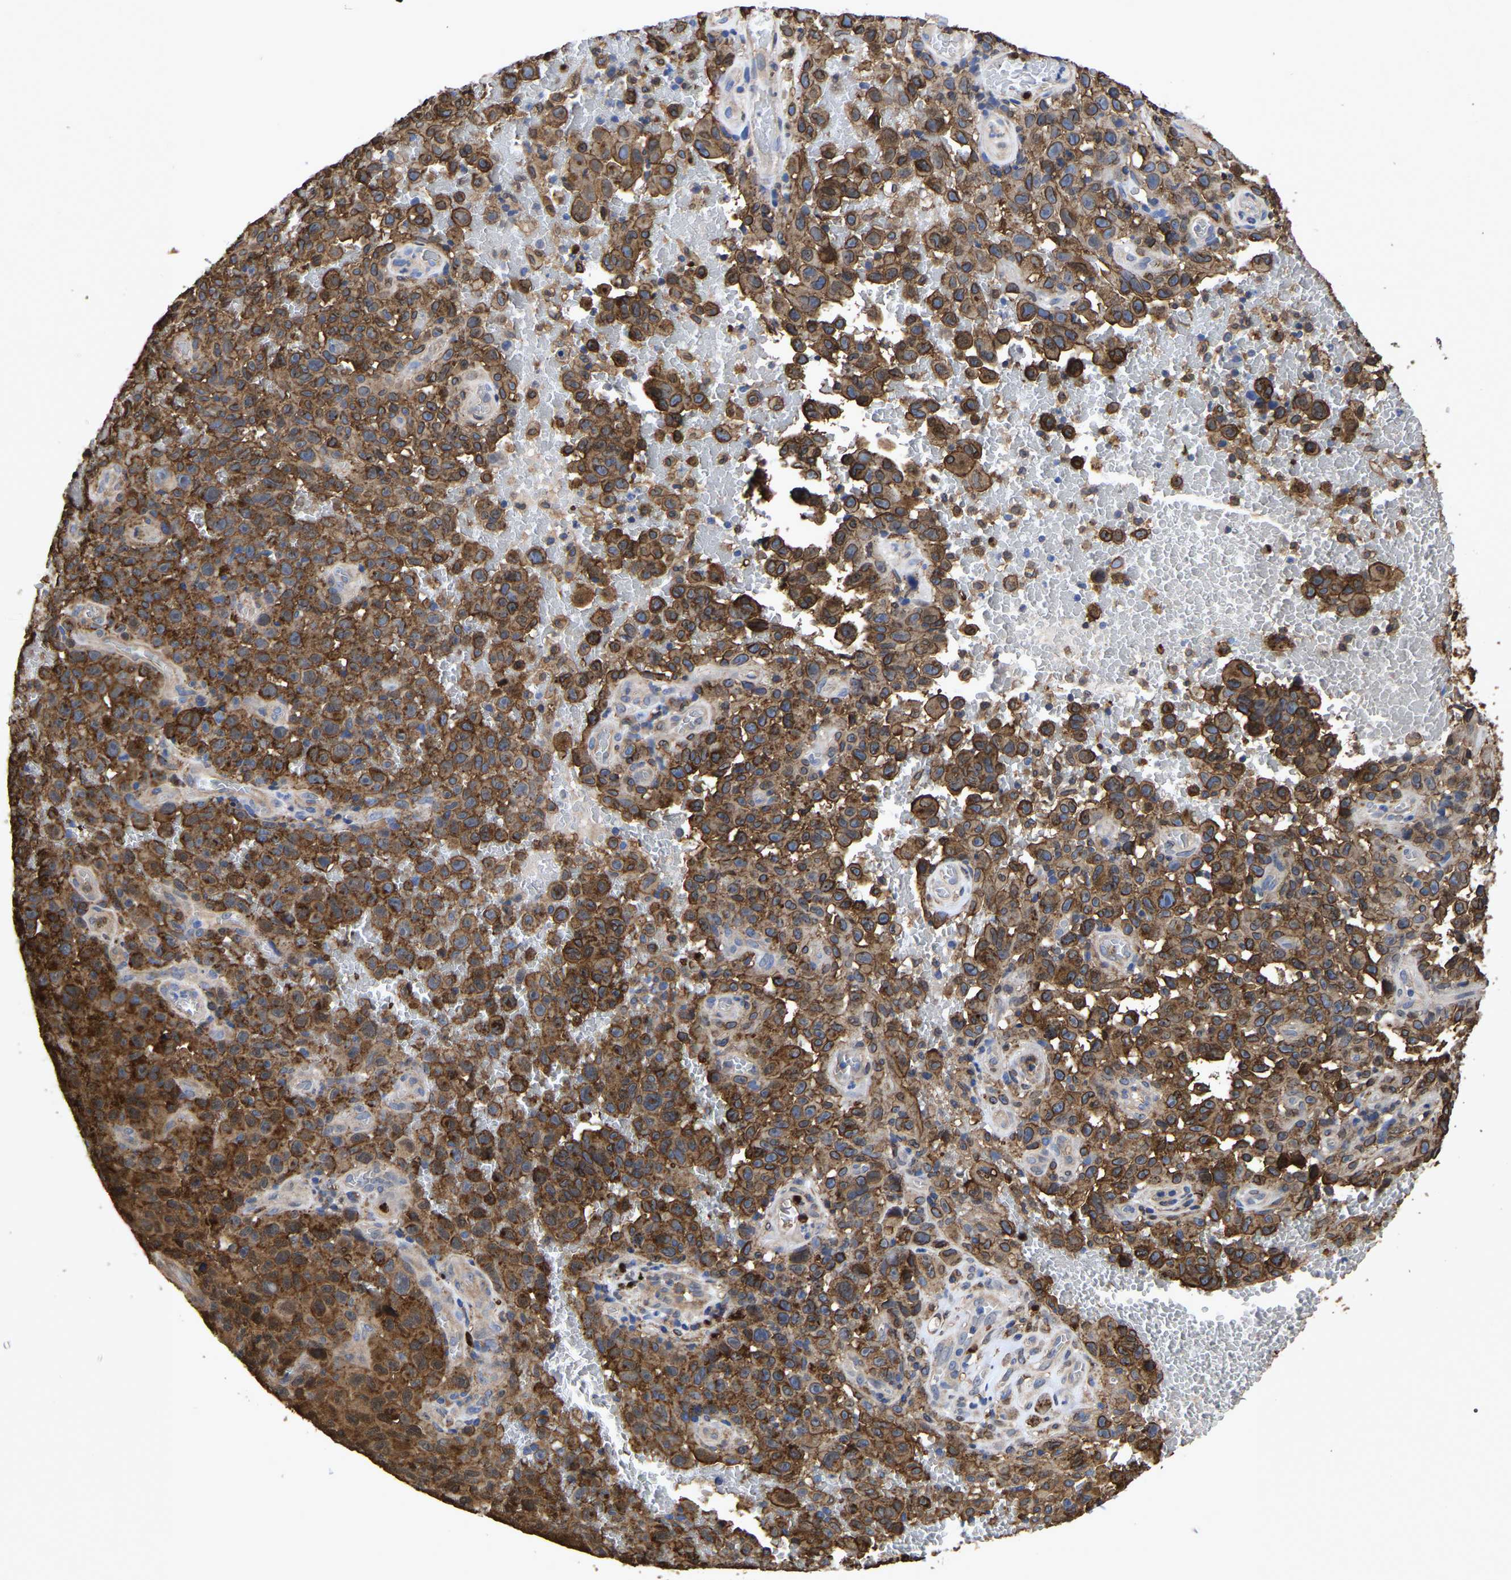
{"staining": {"intensity": "moderate", "quantity": ">75%", "location": "cytoplasmic/membranous,nuclear"}, "tissue": "melanoma", "cell_type": "Tumor cells", "image_type": "cancer", "snomed": [{"axis": "morphology", "description": "Malignant melanoma, NOS"}, {"axis": "topography", "description": "Skin"}], "caption": "Immunohistochemical staining of human melanoma demonstrates medium levels of moderate cytoplasmic/membranous and nuclear protein positivity in about >75% of tumor cells.", "gene": "LIF", "patient": {"sex": "female", "age": 82}}